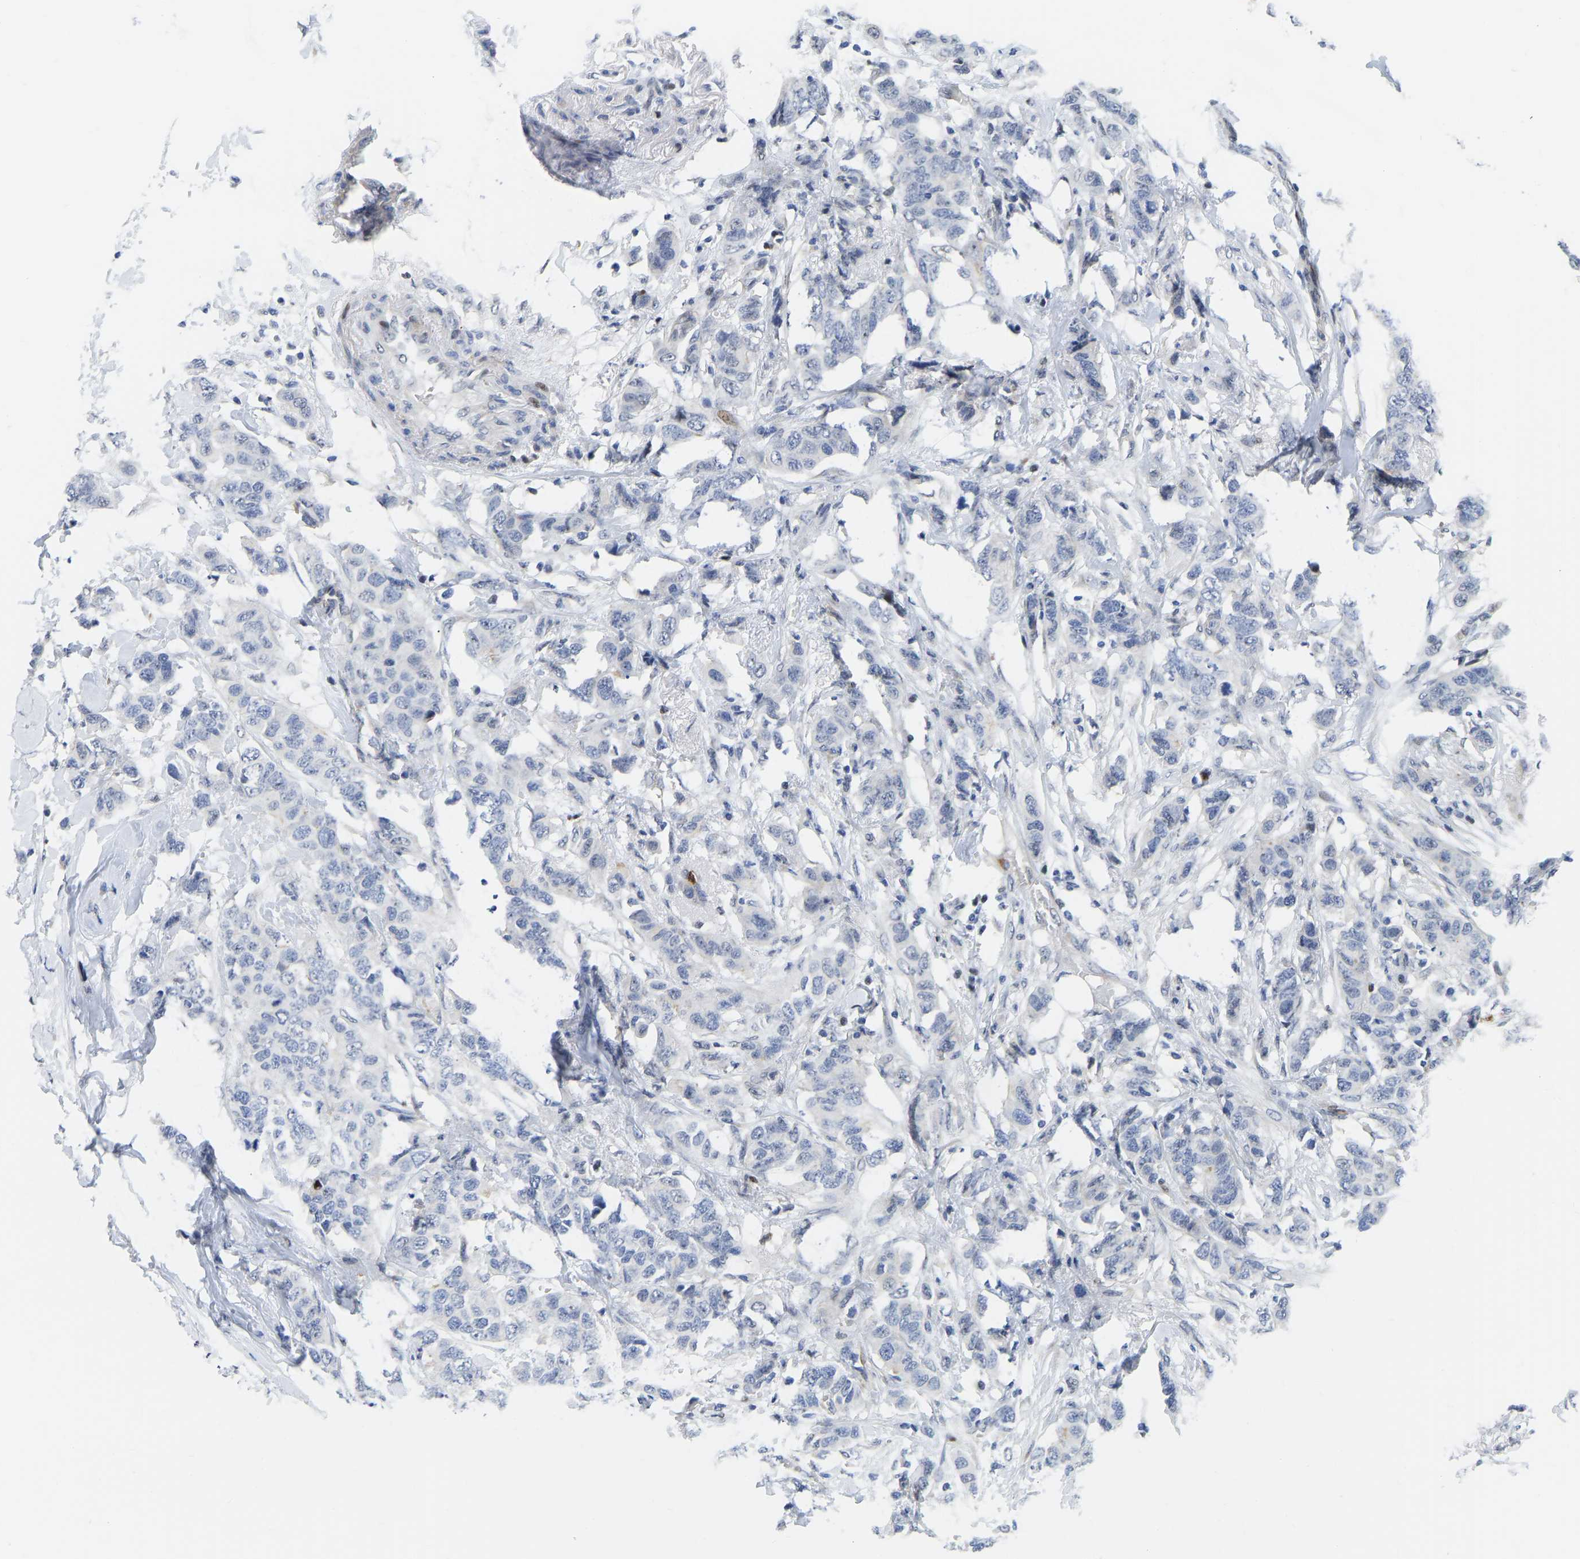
{"staining": {"intensity": "negative", "quantity": "none", "location": "none"}, "tissue": "breast cancer", "cell_type": "Tumor cells", "image_type": "cancer", "snomed": [{"axis": "morphology", "description": "Duct carcinoma"}, {"axis": "topography", "description": "Breast"}], "caption": "This is an IHC micrograph of human breast cancer. There is no expression in tumor cells.", "gene": "HDAC5", "patient": {"sex": "female", "age": 50}}